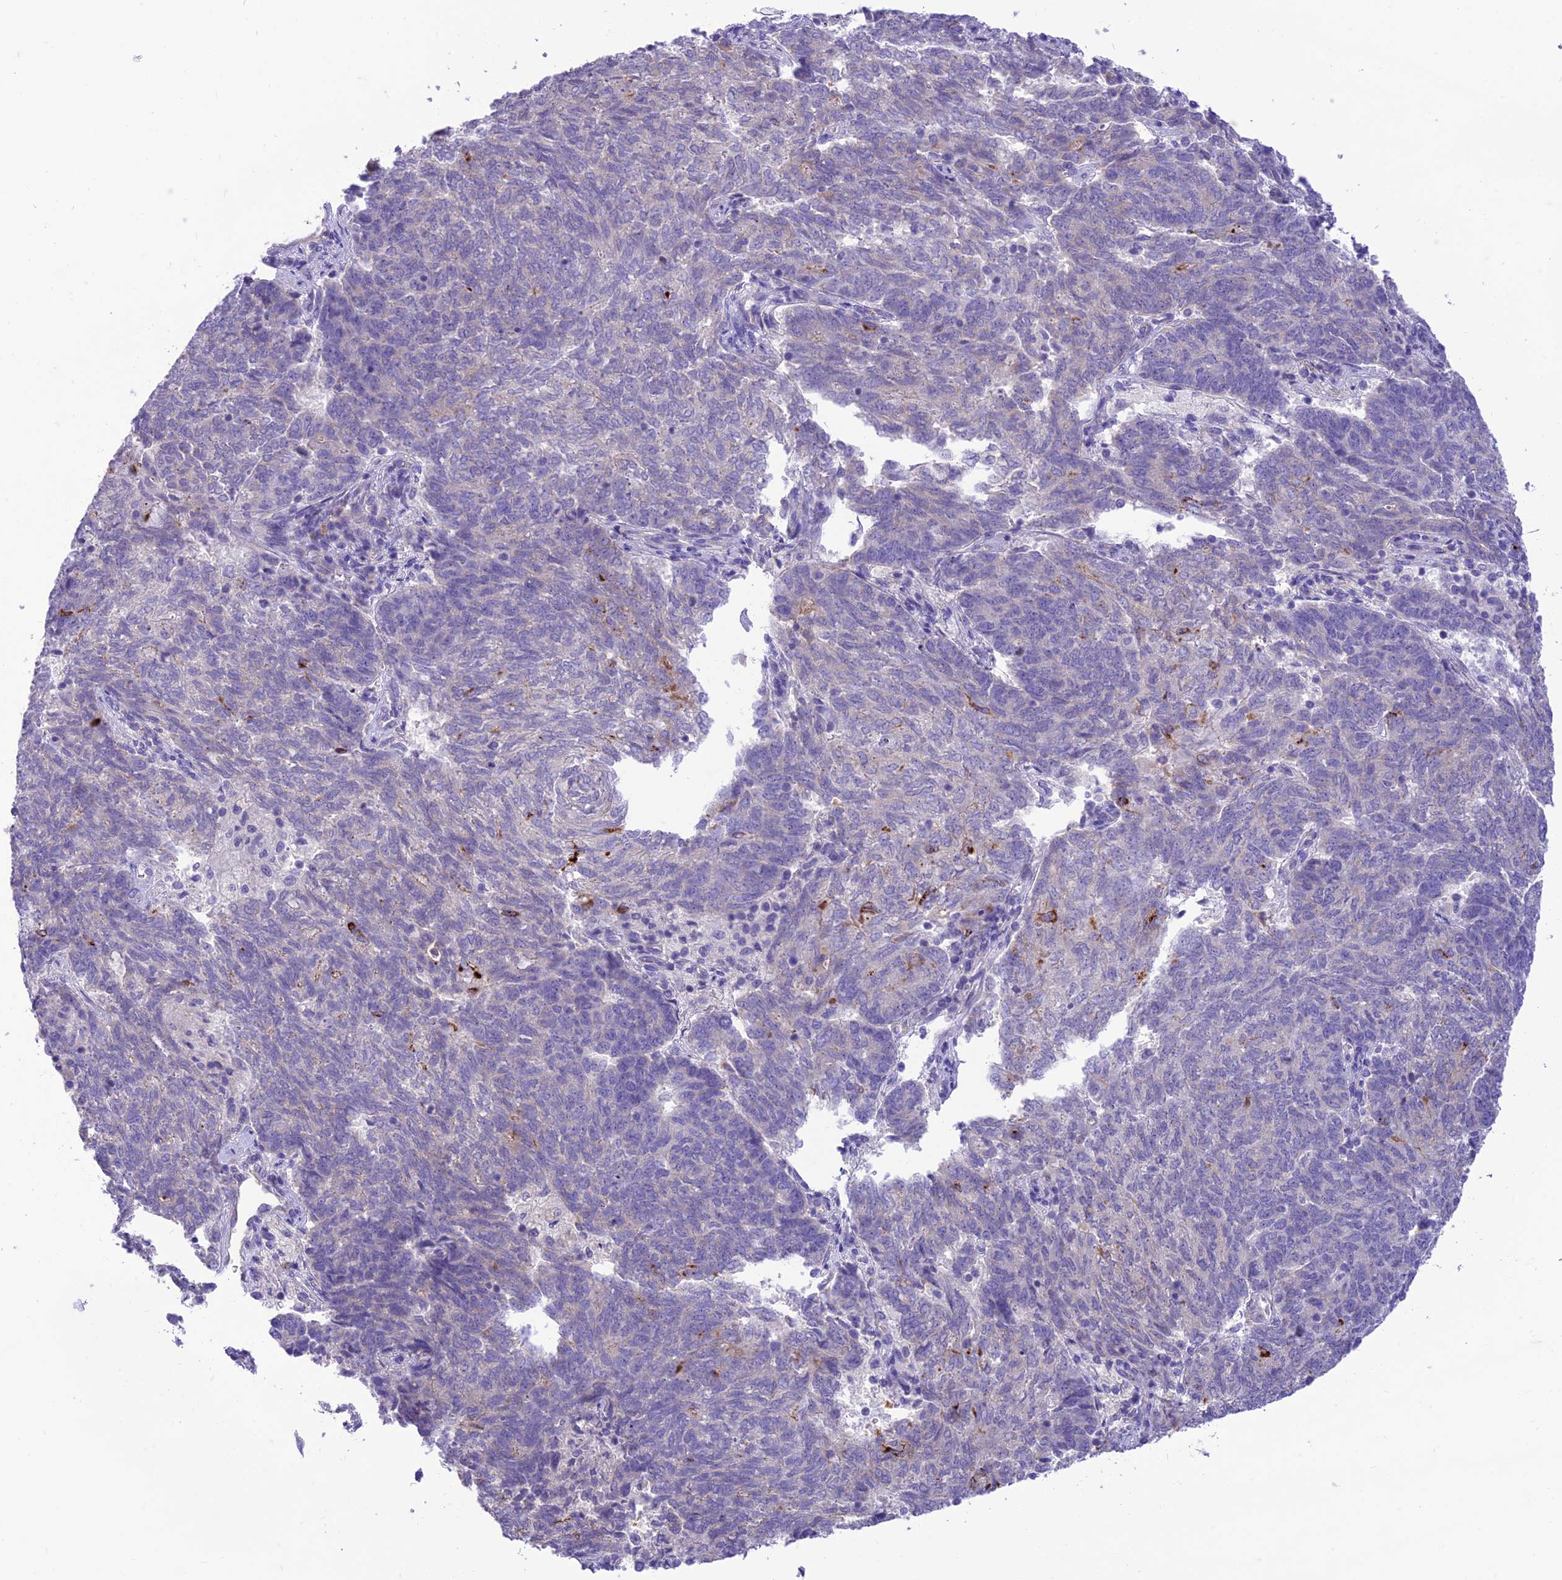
{"staining": {"intensity": "moderate", "quantity": "<25%", "location": "cytoplasmic/membranous"}, "tissue": "endometrial cancer", "cell_type": "Tumor cells", "image_type": "cancer", "snomed": [{"axis": "morphology", "description": "Adenocarcinoma, NOS"}, {"axis": "topography", "description": "Endometrium"}], "caption": "Immunohistochemistry staining of adenocarcinoma (endometrial), which displays low levels of moderate cytoplasmic/membranous expression in approximately <25% of tumor cells indicating moderate cytoplasmic/membranous protein staining. The staining was performed using DAB (3,3'-diaminobenzidine) (brown) for protein detection and nuclei were counterstained in hematoxylin (blue).", "gene": "DHDH", "patient": {"sex": "female", "age": 80}}